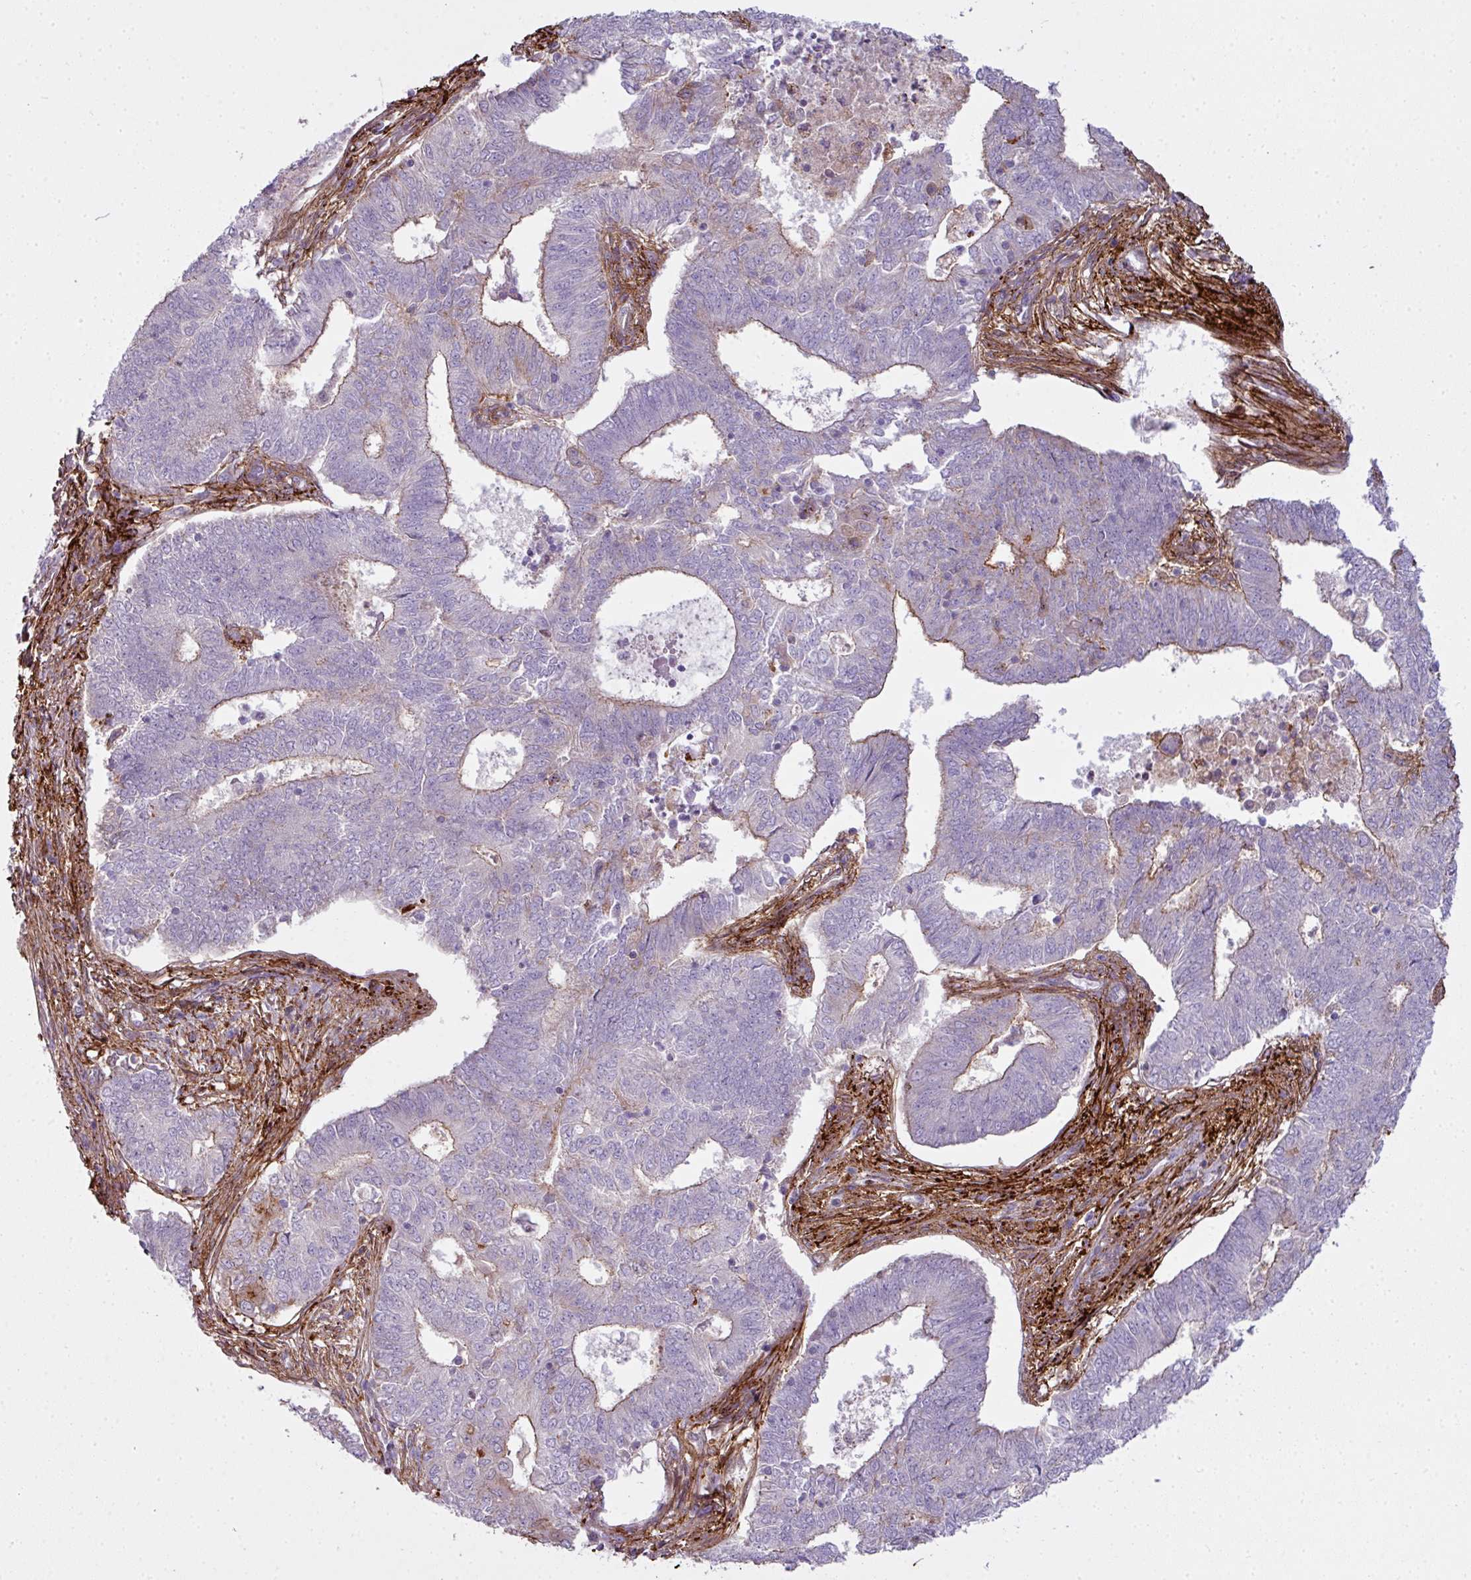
{"staining": {"intensity": "negative", "quantity": "none", "location": "none"}, "tissue": "endometrial cancer", "cell_type": "Tumor cells", "image_type": "cancer", "snomed": [{"axis": "morphology", "description": "Adenocarcinoma, NOS"}, {"axis": "topography", "description": "Endometrium"}], "caption": "Immunohistochemistry of human endometrial cancer (adenocarcinoma) demonstrates no staining in tumor cells. (DAB immunohistochemistry, high magnification).", "gene": "COL8A1", "patient": {"sex": "female", "age": 62}}